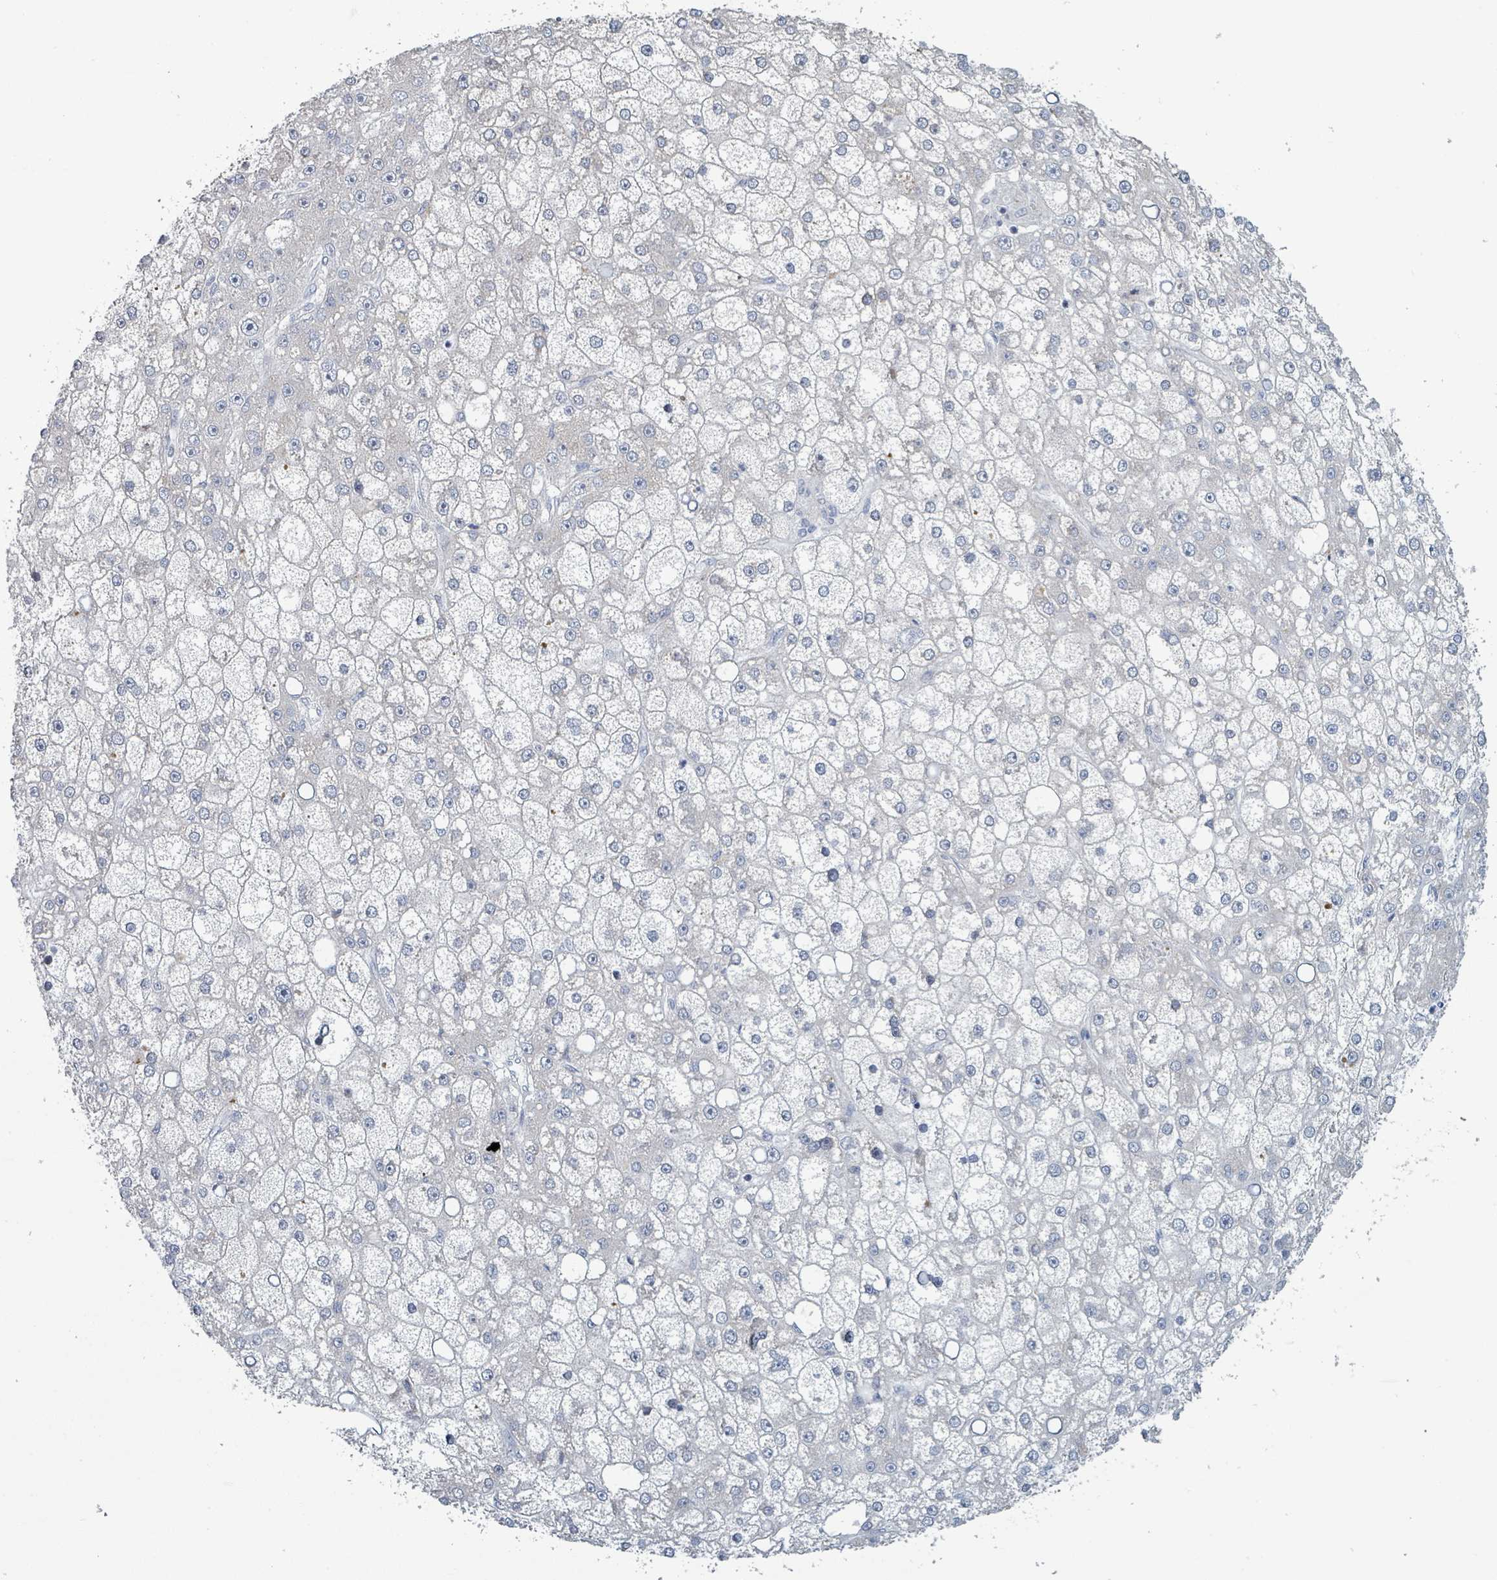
{"staining": {"intensity": "negative", "quantity": "none", "location": "none"}, "tissue": "liver cancer", "cell_type": "Tumor cells", "image_type": "cancer", "snomed": [{"axis": "morphology", "description": "Carcinoma, Hepatocellular, NOS"}, {"axis": "topography", "description": "Liver"}], "caption": "The immunohistochemistry micrograph has no significant staining in tumor cells of liver cancer (hepatocellular carcinoma) tissue.", "gene": "RAB33B", "patient": {"sex": "male", "age": 67}}